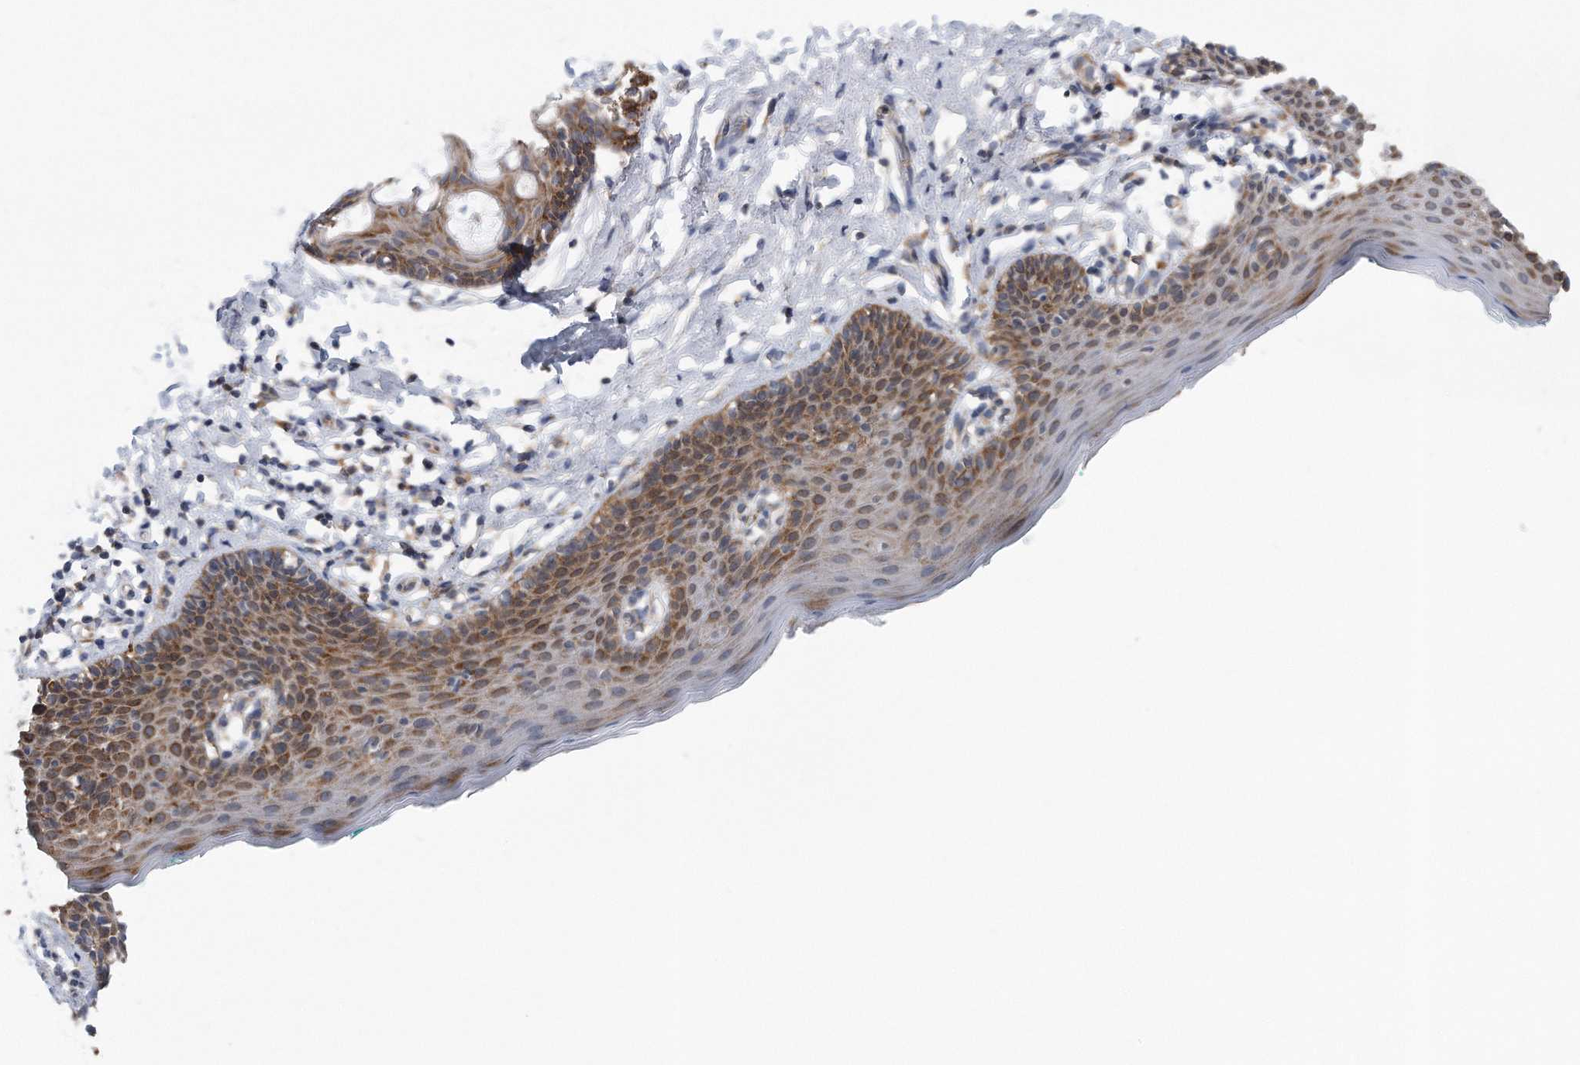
{"staining": {"intensity": "moderate", "quantity": ">75%", "location": "cytoplasmic/membranous"}, "tissue": "skin", "cell_type": "Epidermal cells", "image_type": "normal", "snomed": [{"axis": "morphology", "description": "Normal tissue, NOS"}, {"axis": "topography", "description": "Vulva"}], "caption": "Epidermal cells show medium levels of moderate cytoplasmic/membranous positivity in about >75% of cells in normal skin. The protein is shown in brown color, while the nuclei are stained blue.", "gene": "RPL26L1", "patient": {"sex": "female", "age": 66}}